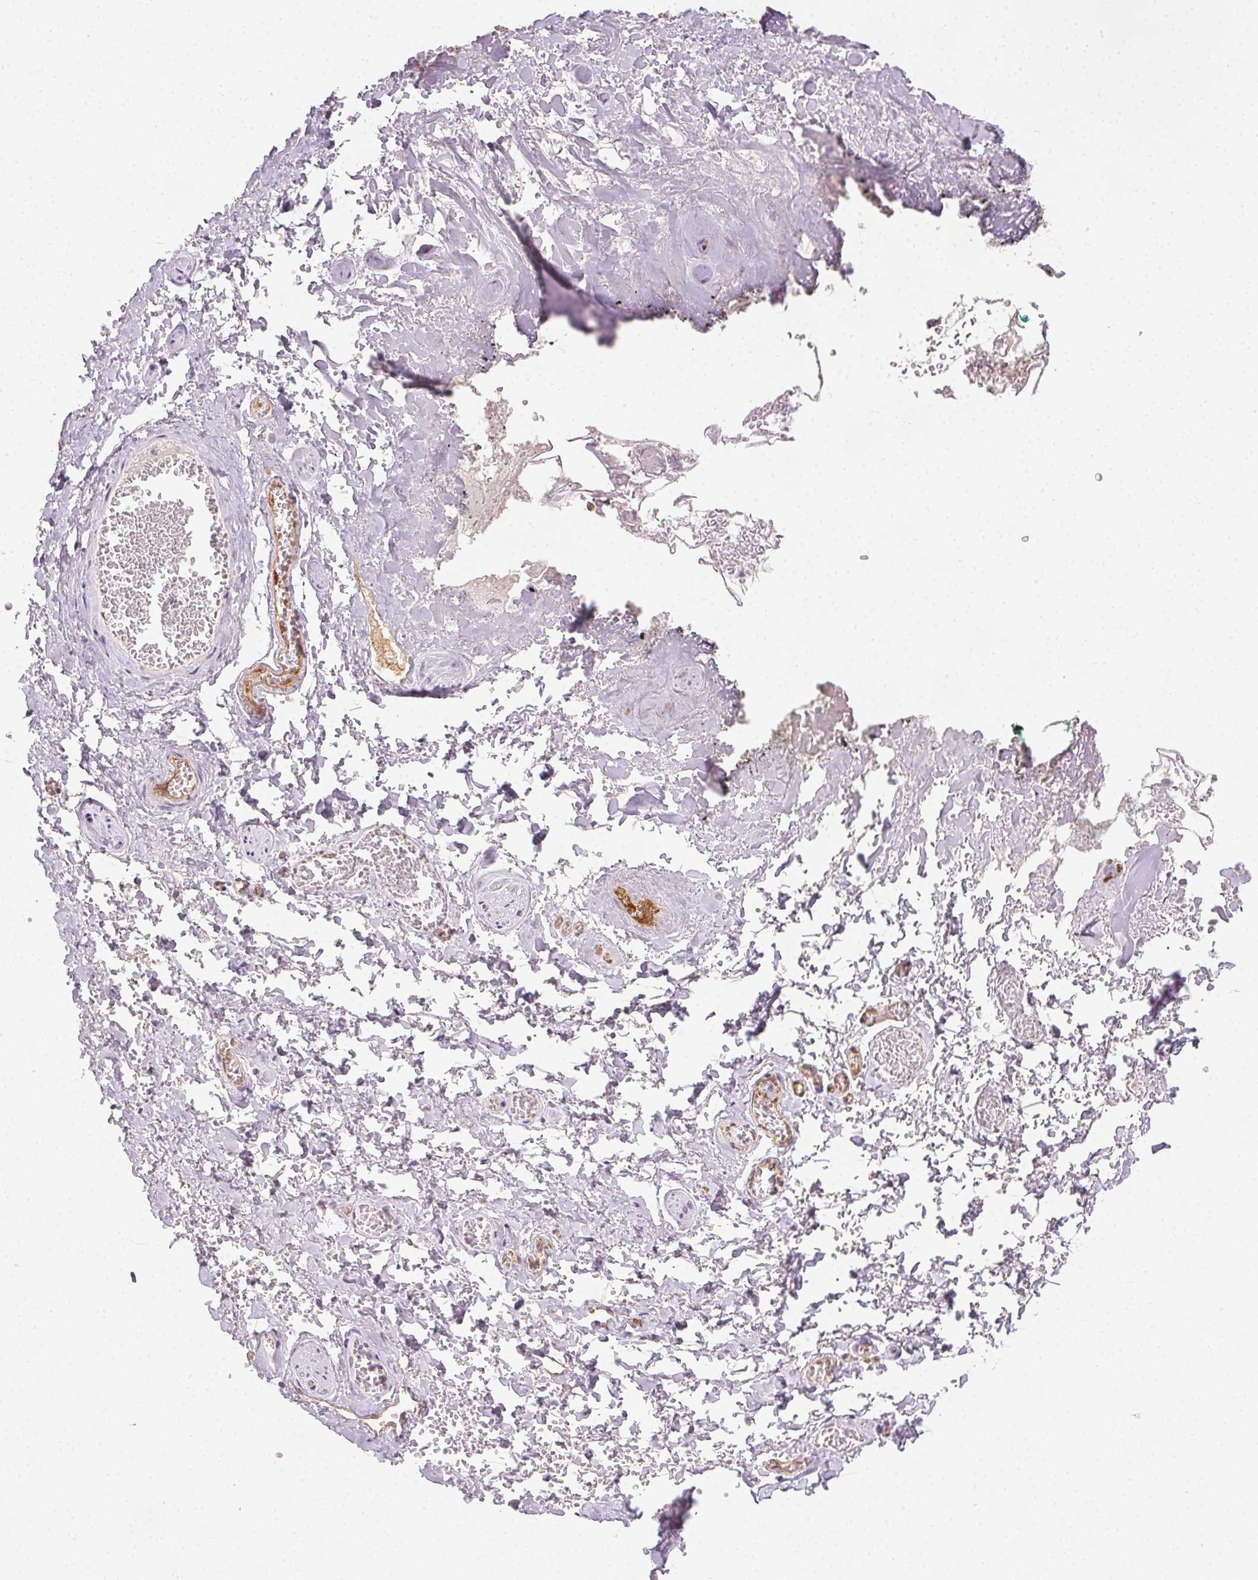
{"staining": {"intensity": "negative", "quantity": "none", "location": "none"}, "tissue": "adipose tissue", "cell_type": "Adipocytes", "image_type": "normal", "snomed": [{"axis": "morphology", "description": "Normal tissue, NOS"}, {"axis": "topography", "description": "Vulva"}, {"axis": "topography", "description": "Peripheral nerve tissue"}], "caption": "The image shows no significant expression in adipocytes of adipose tissue. (Brightfield microscopy of DAB (3,3'-diaminobenzidine) immunohistochemistry at high magnification).", "gene": "PODXL", "patient": {"sex": "female", "age": 66}}